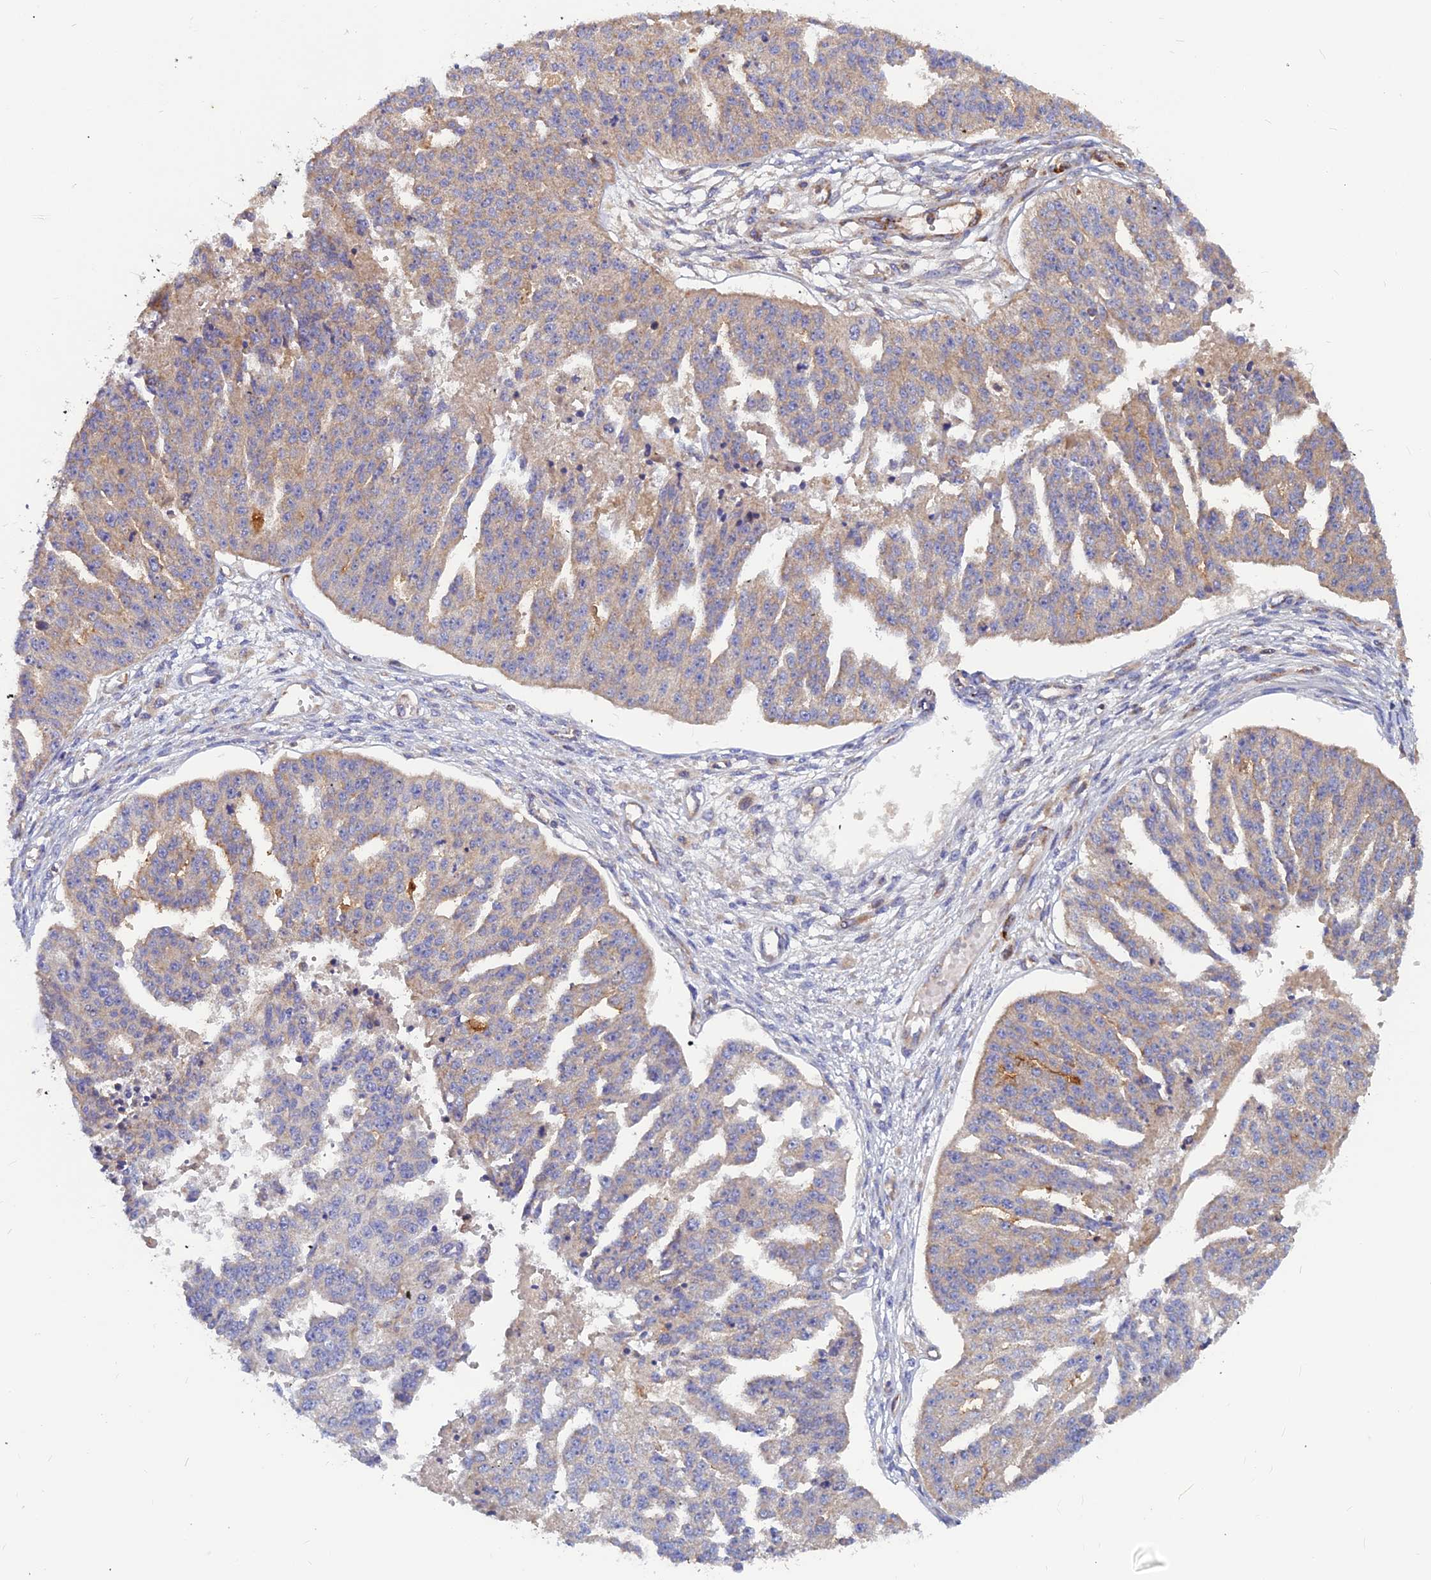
{"staining": {"intensity": "weak", "quantity": "25%-75%", "location": "cytoplasmic/membranous"}, "tissue": "ovarian cancer", "cell_type": "Tumor cells", "image_type": "cancer", "snomed": [{"axis": "morphology", "description": "Cystadenocarcinoma, serous, NOS"}, {"axis": "topography", "description": "Ovary"}], "caption": "Tumor cells exhibit low levels of weak cytoplasmic/membranous staining in approximately 25%-75% of cells in human ovarian cancer.", "gene": "ASPHD1", "patient": {"sex": "female", "age": 58}}